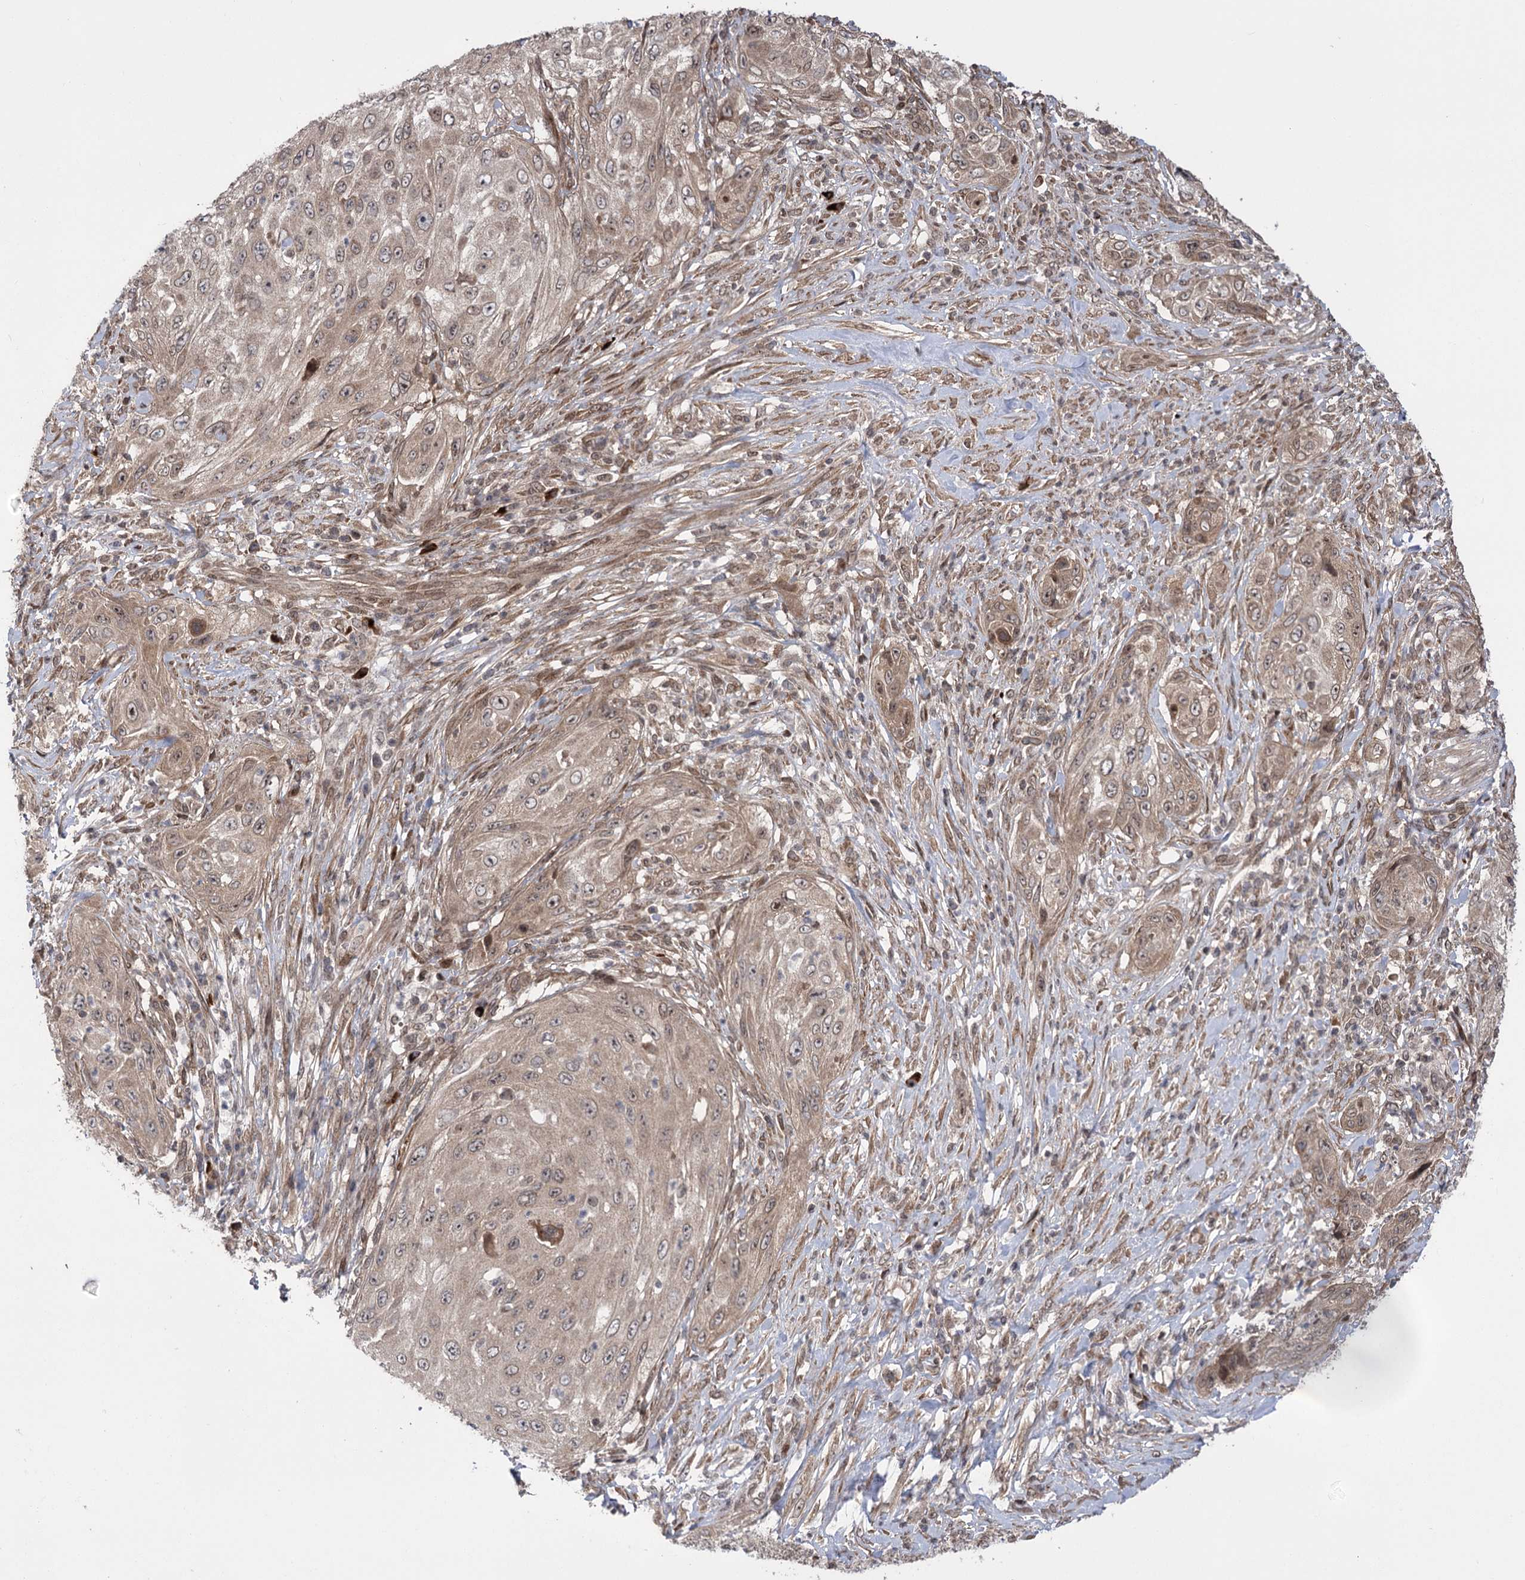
{"staining": {"intensity": "moderate", "quantity": "25%-75%", "location": "cytoplasmic/membranous"}, "tissue": "cervical cancer", "cell_type": "Tumor cells", "image_type": "cancer", "snomed": [{"axis": "morphology", "description": "Squamous cell carcinoma, NOS"}, {"axis": "topography", "description": "Cervix"}], "caption": "Protein staining demonstrates moderate cytoplasmic/membranous expression in about 25%-75% of tumor cells in cervical squamous cell carcinoma.", "gene": "TENM2", "patient": {"sex": "female", "age": 42}}